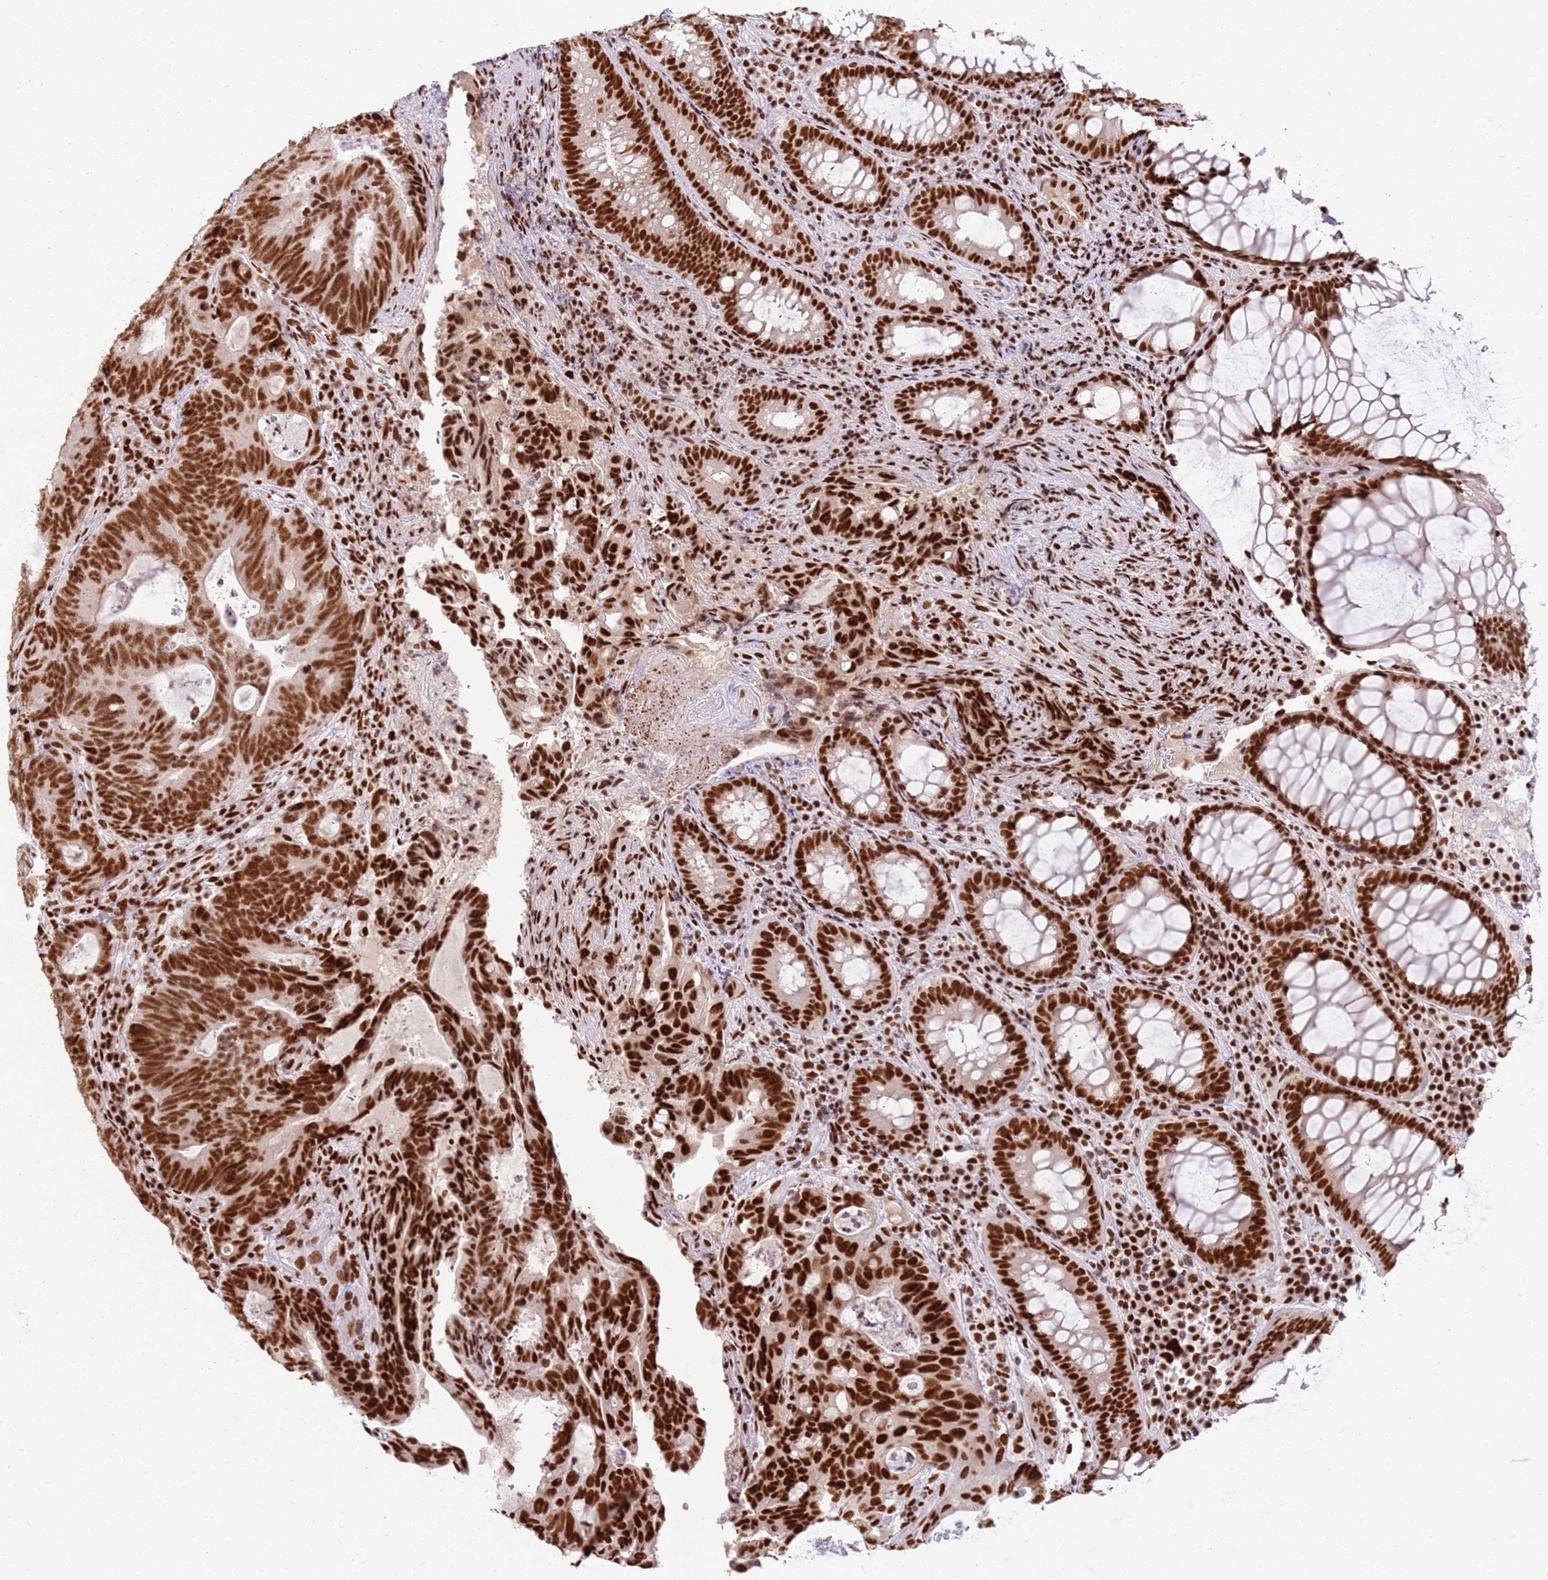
{"staining": {"intensity": "strong", "quantity": ">75%", "location": "nuclear"}, "tissue": "colorectal cancer", "cell_type": "Tumor cells", "image_type": "cancer", "snomed": [{"axis": "morphology", "description": "Adenocarcinoma, NOS"}, {"axis": "topography", "description": "Colon"}], "caption": "Adenocarcinoma (colorectal) stained with IHC reveals strong nuclear staining in about >75% of tumor cells.", "gene": "TENT4A", "patient": {"sex": "female", "age": 82}}